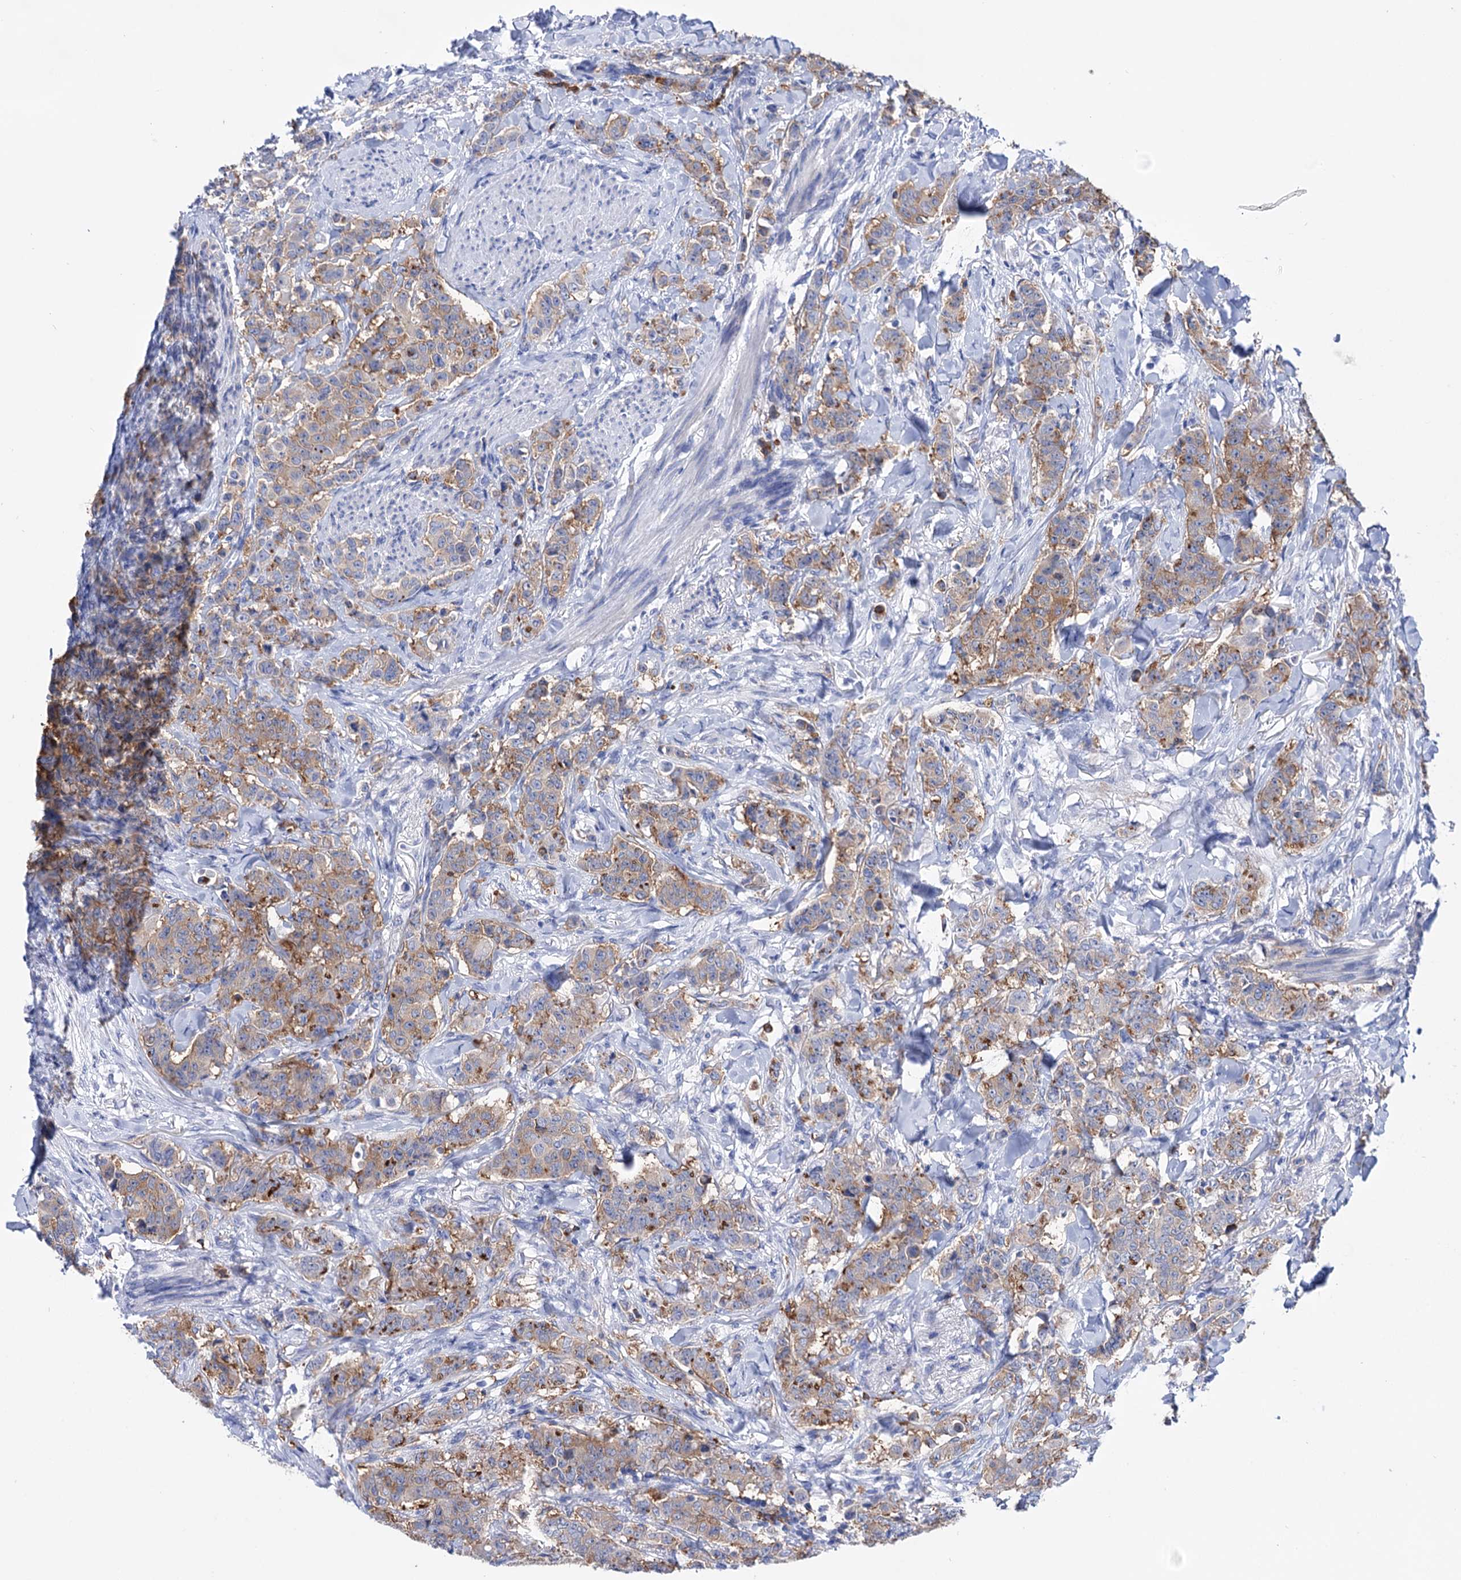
{"staining": {"intensity": "moderate", "quantity": "25%-75%", "location": "cytoplasmic/membranous"}, "tissue": "breast cancer", "cell_type": "Tumor cells", "image_type": "cancer", "snomed": [{"axis": "morphology", "description": "Duct carcinoma"}, {"axis": "topography", "description": "Breast"}], "caption": "DAB (3,3'-diaminobenzidine) immunohistochemical staining of human intraductal carcinoma (breast) exhibits moderate cytoplasmic/membranous protein expression in approximately 25%-75% of tumor cells. The staining was performed using DAB (3,3'-diaminobenzidine) to visualize the protein expression in brown, while the nuclei were stained in blue with hematoxylin (Magnification: 20x).", "gene": "BBS4", "patient": {"sex": "female", "age": 40}}